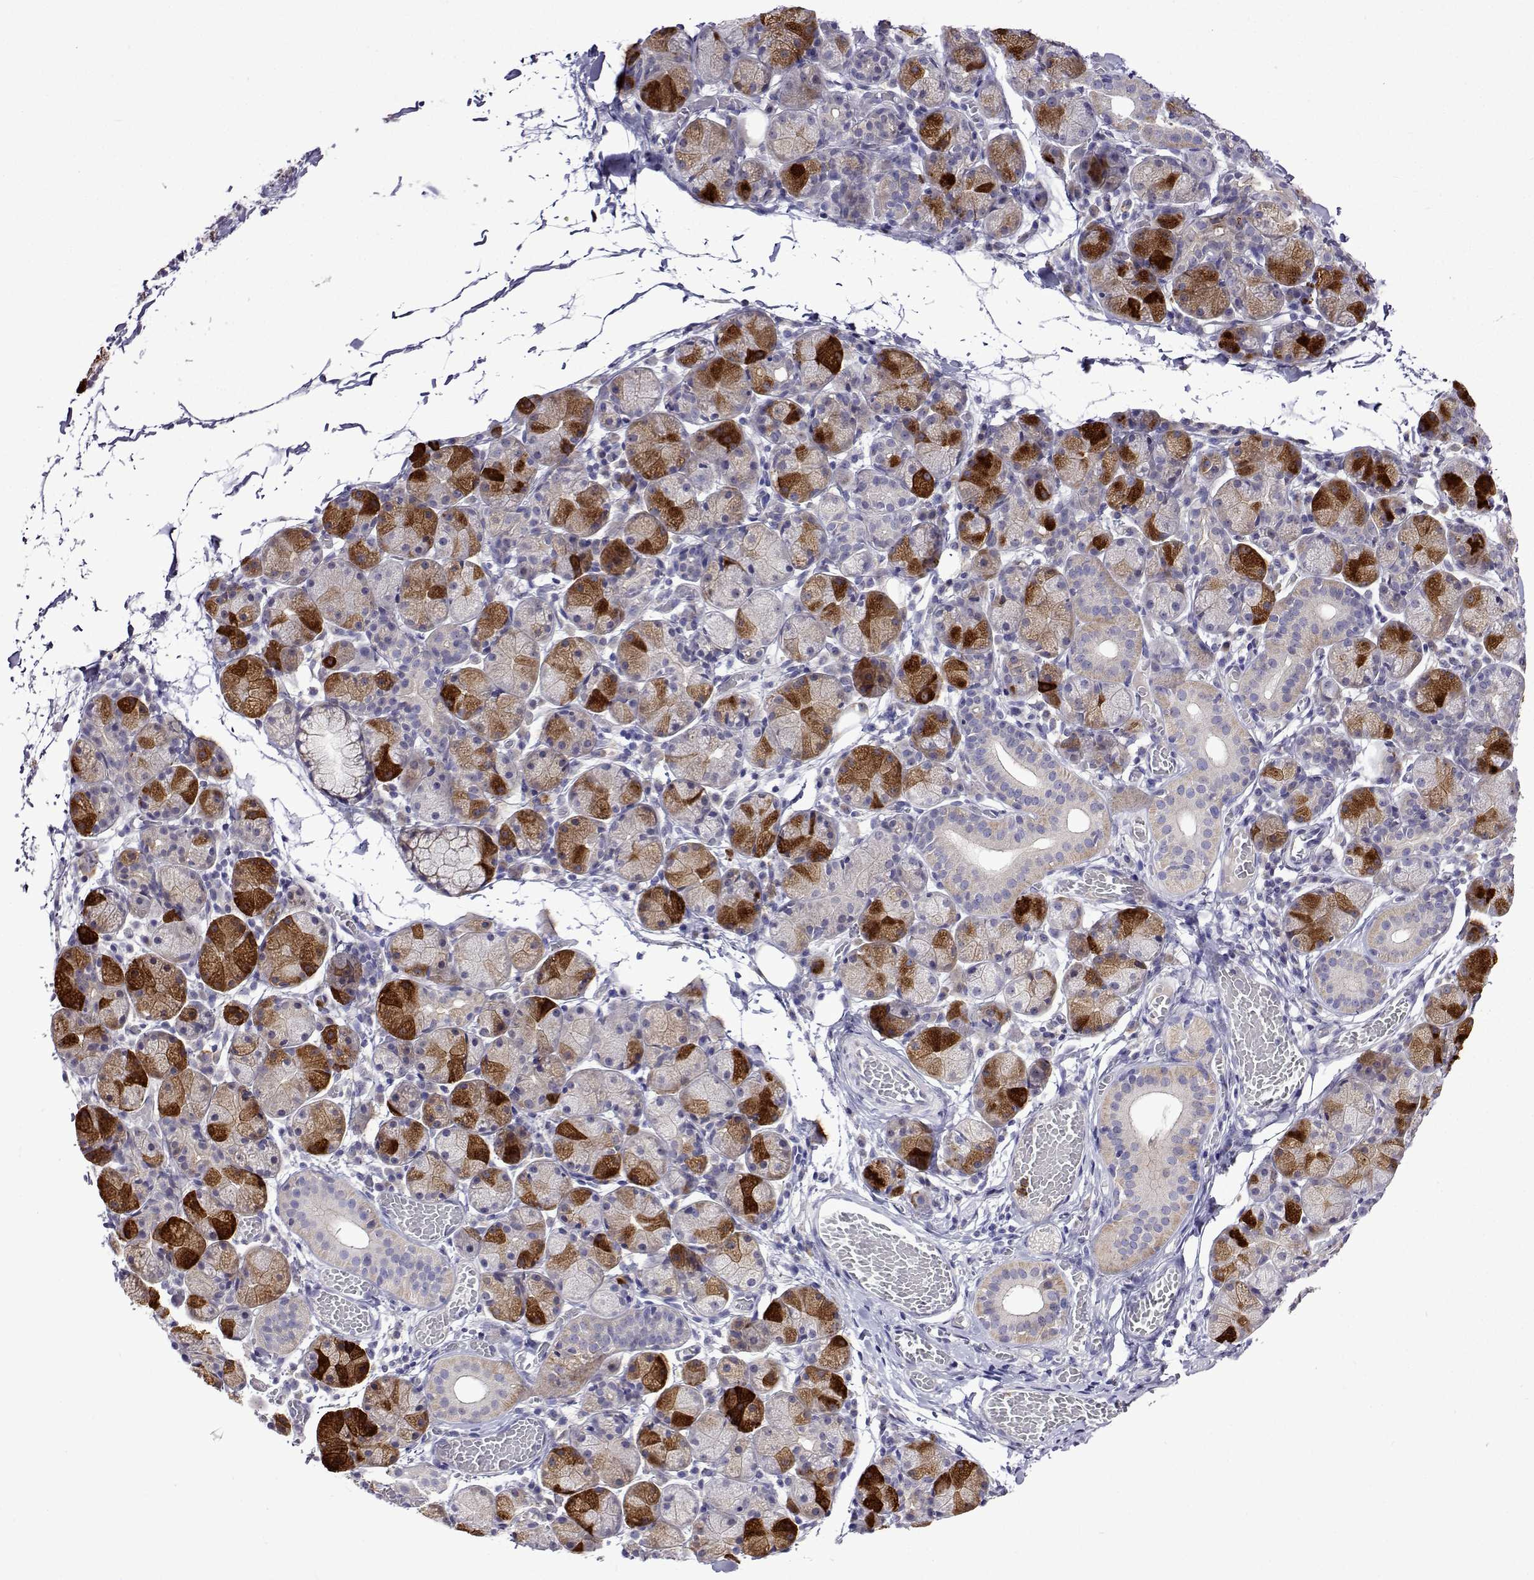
{"staining": {"intensity": "strong", "quantity": "25%-75%", "location": "cytoplasmic/membranous"}, "tissue": "salivary gland", "cell_type": "Glandular cells", "image_type": "normal", "snomed": [{"axis": "morphology", "description": "Normal tissue, NOS"}, {"axis": "topography", "description": "Salivary gland"}], "caption": "Strong cytoplasmic/membranous staining is present in approximately 25%-75% of glandular cells in unremarkable salivary gland. (brown staining indicates protein expression, while blue staining denotes nuclei).", "gene": "SULT2A1", "patient": {"sex": "female", "age": 24}}